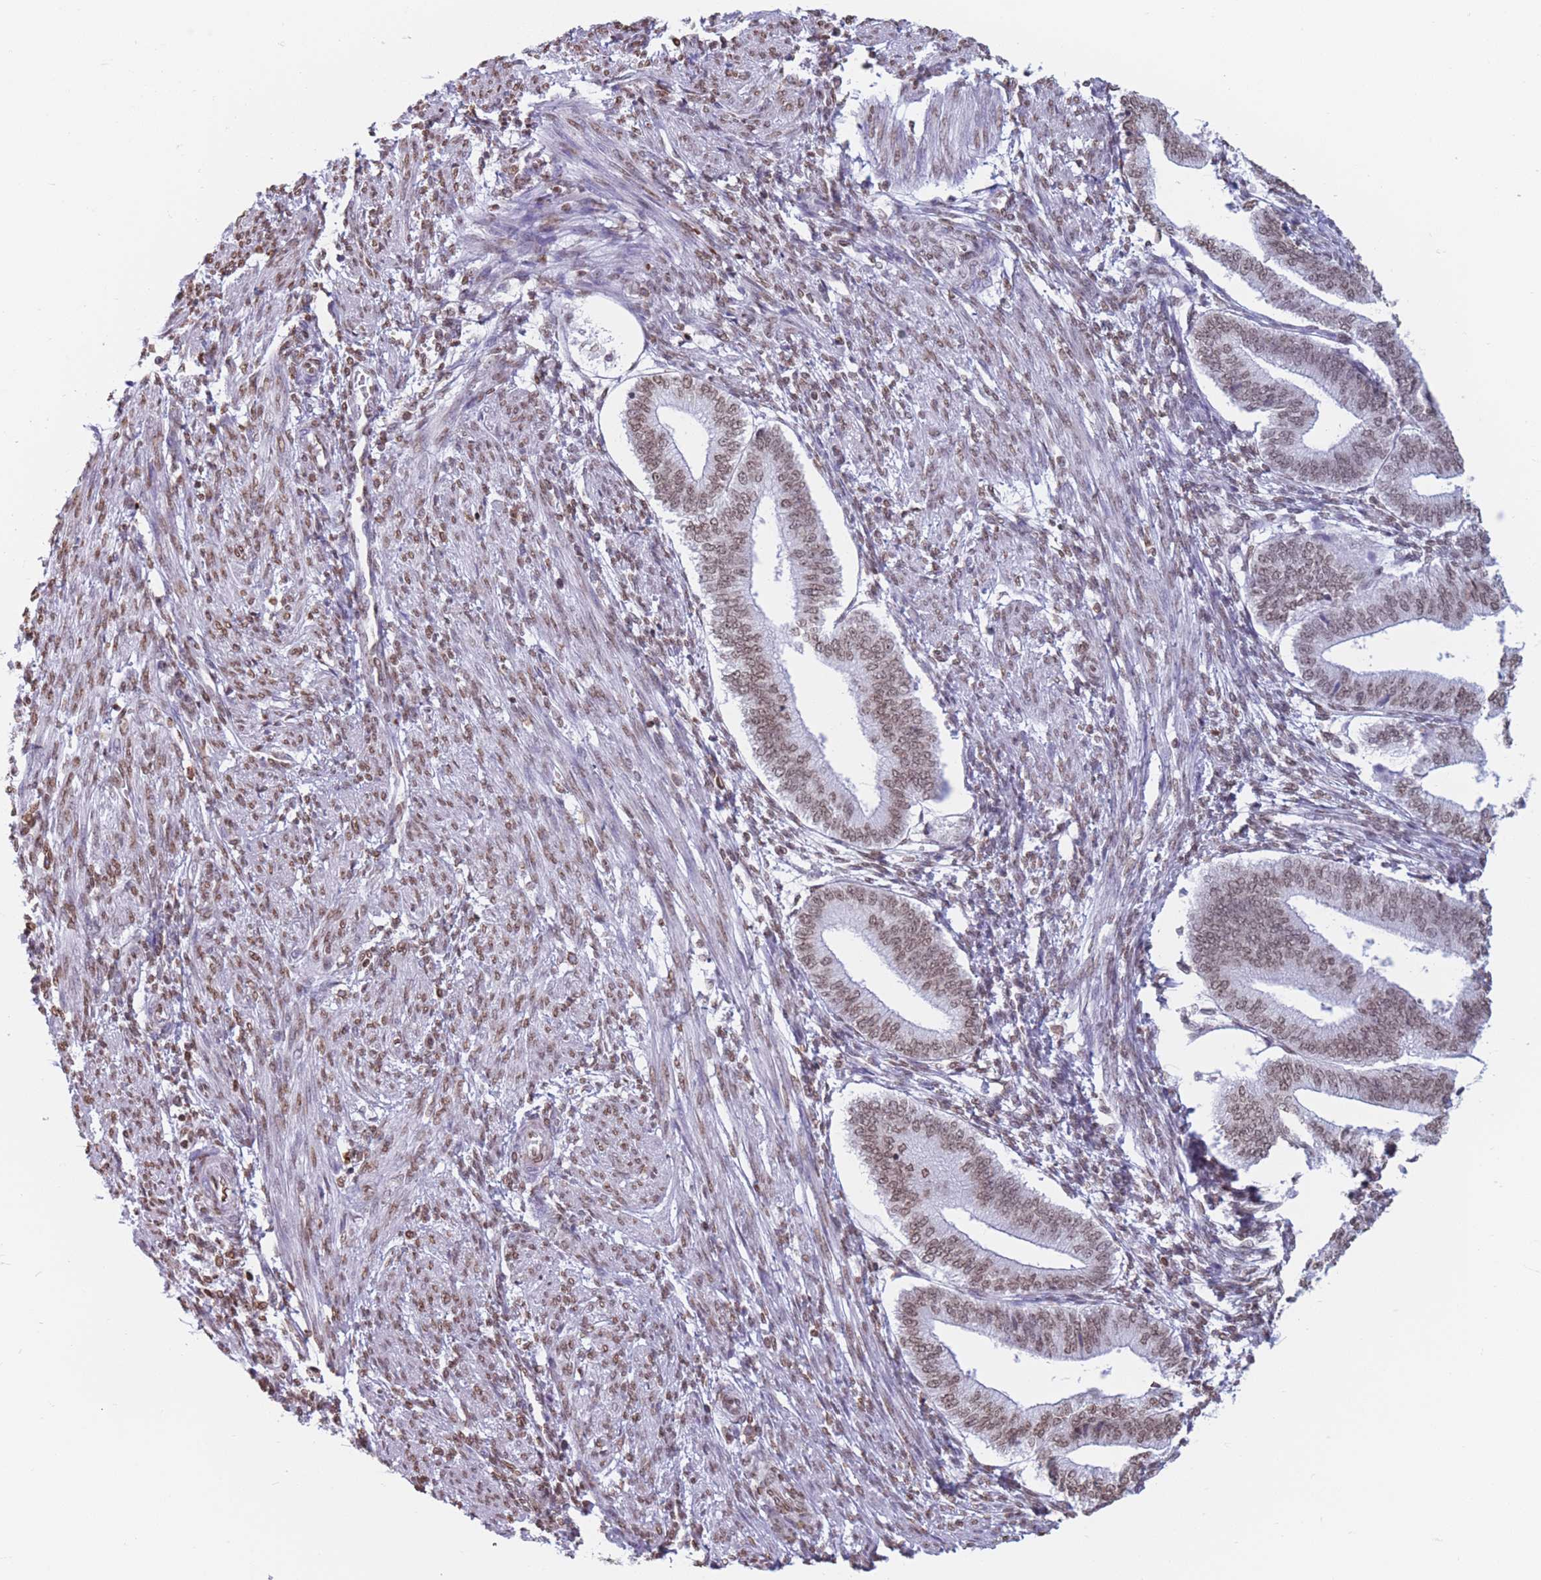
{"staining": {"intensity": "moderate", "quantity": ">75%", "location": "nuclear"}, "tissue": "endometrium", "cell_type": "Cells in endometrial stroma", "image_type": "normal", "snomed": [{"axis": "morphology", "description": "Normal tissue, NOS"}, {"axis": "topography", "description": "Endometrium"}], "caption": "This image displays unremarkable endometrium stained with IHC to label a protein in brown. The nuclear of cells in endometrial stroma show moderate positivity for the protein. Nuclei are counter-stained blue.", "gene": "RYK", "patient": {"sex": "female", "age": 34}}